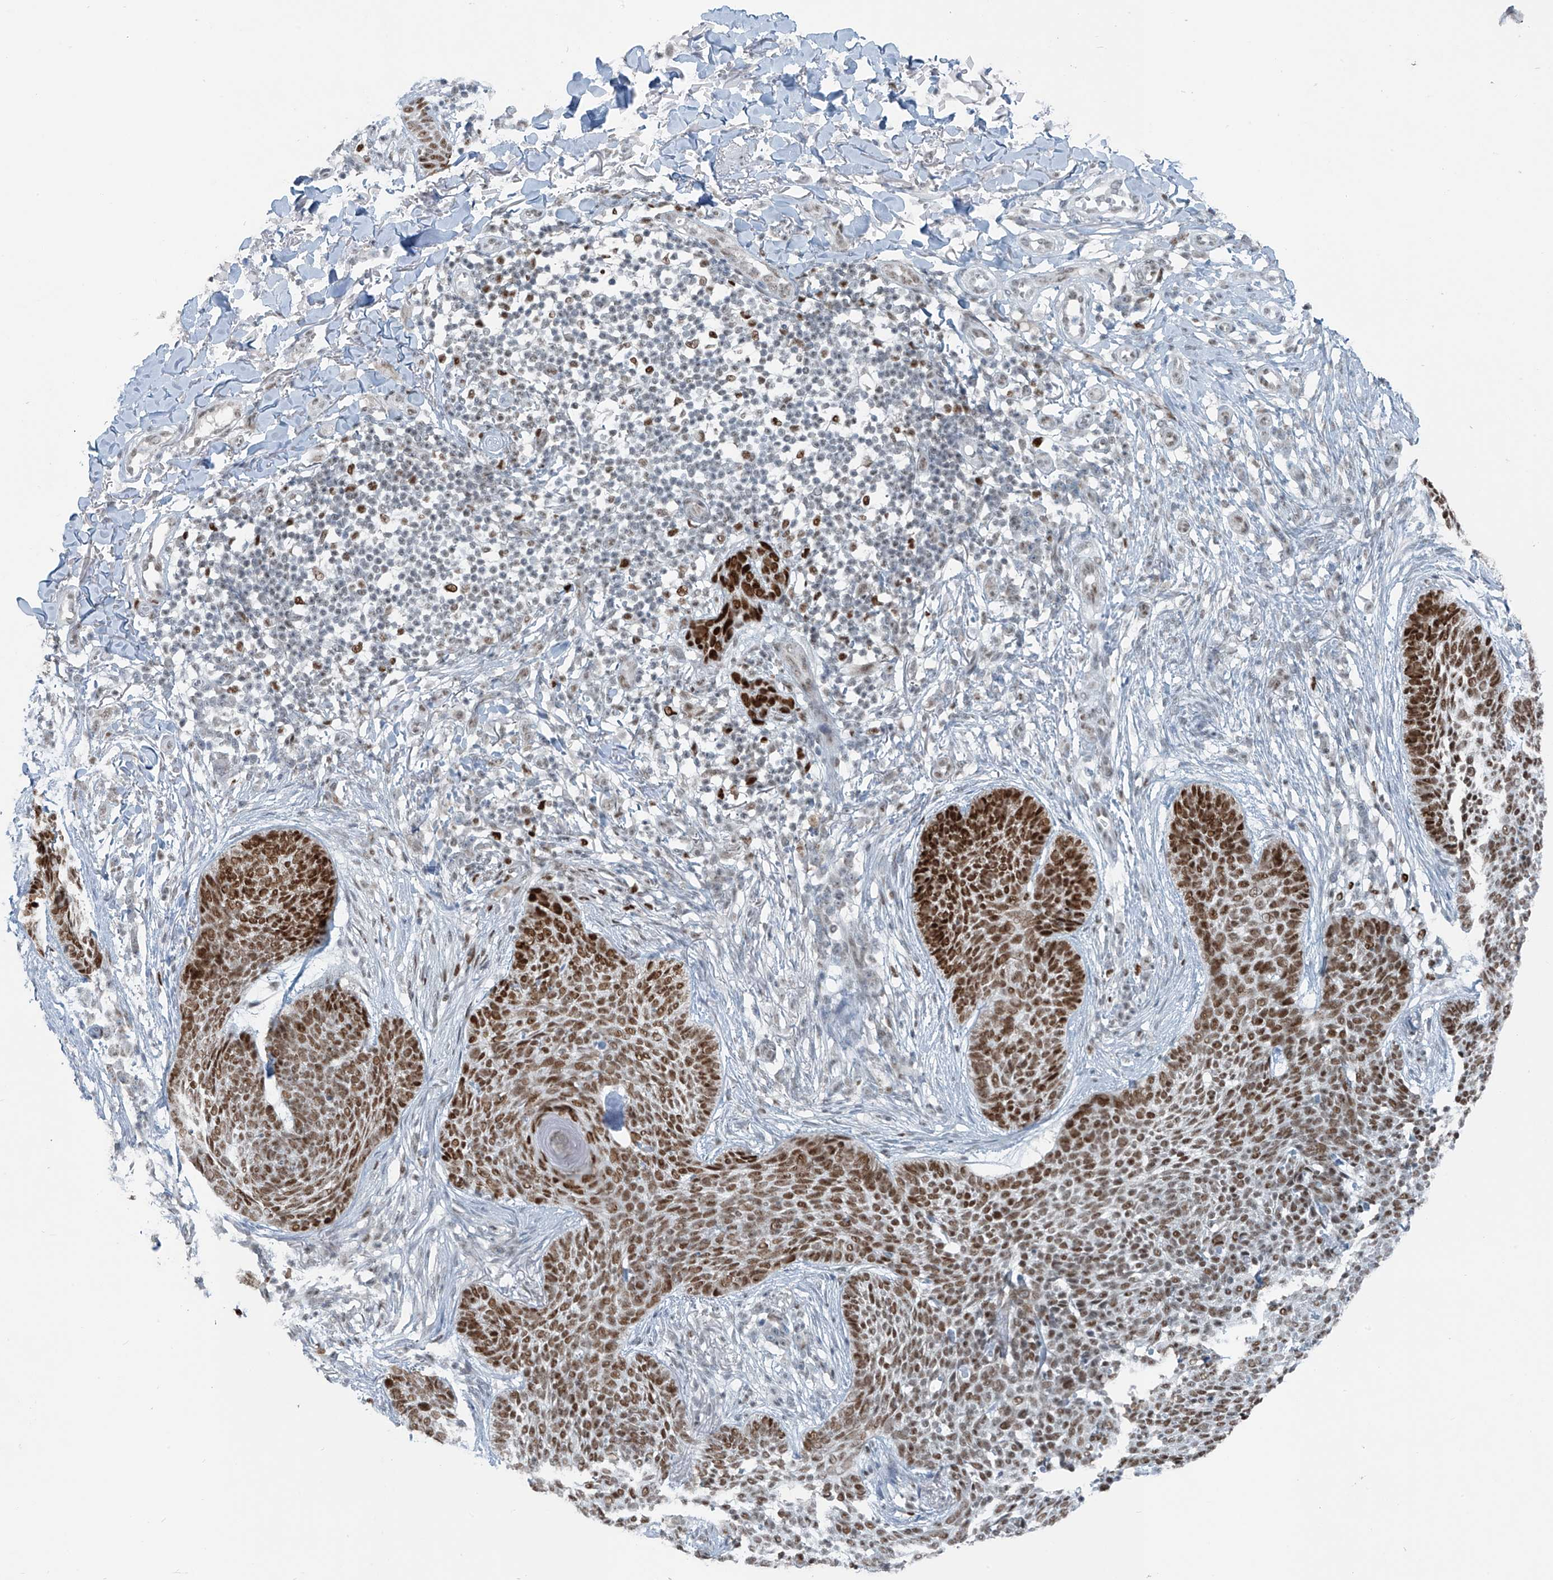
{"staining": {"intensity": "strong", "quantity": ">75%", "location": "nuclear"}, "tissue": "skin cancer", "cell_type": "Tumor cells", "image_type": "cancer", "snomed": [{"axis": "morphology", "description": "Basal cell carcinoma"}, {"axis": "topography", "description": "Skin"}], "caption": "Immunohistochemical staining of skin cancer demonstrates high levels of strong nuclear protein expression in approximately >75% of tumor cells.", "gene": "WRNIP1", "patient": {"sex": "female", "age": 64}}